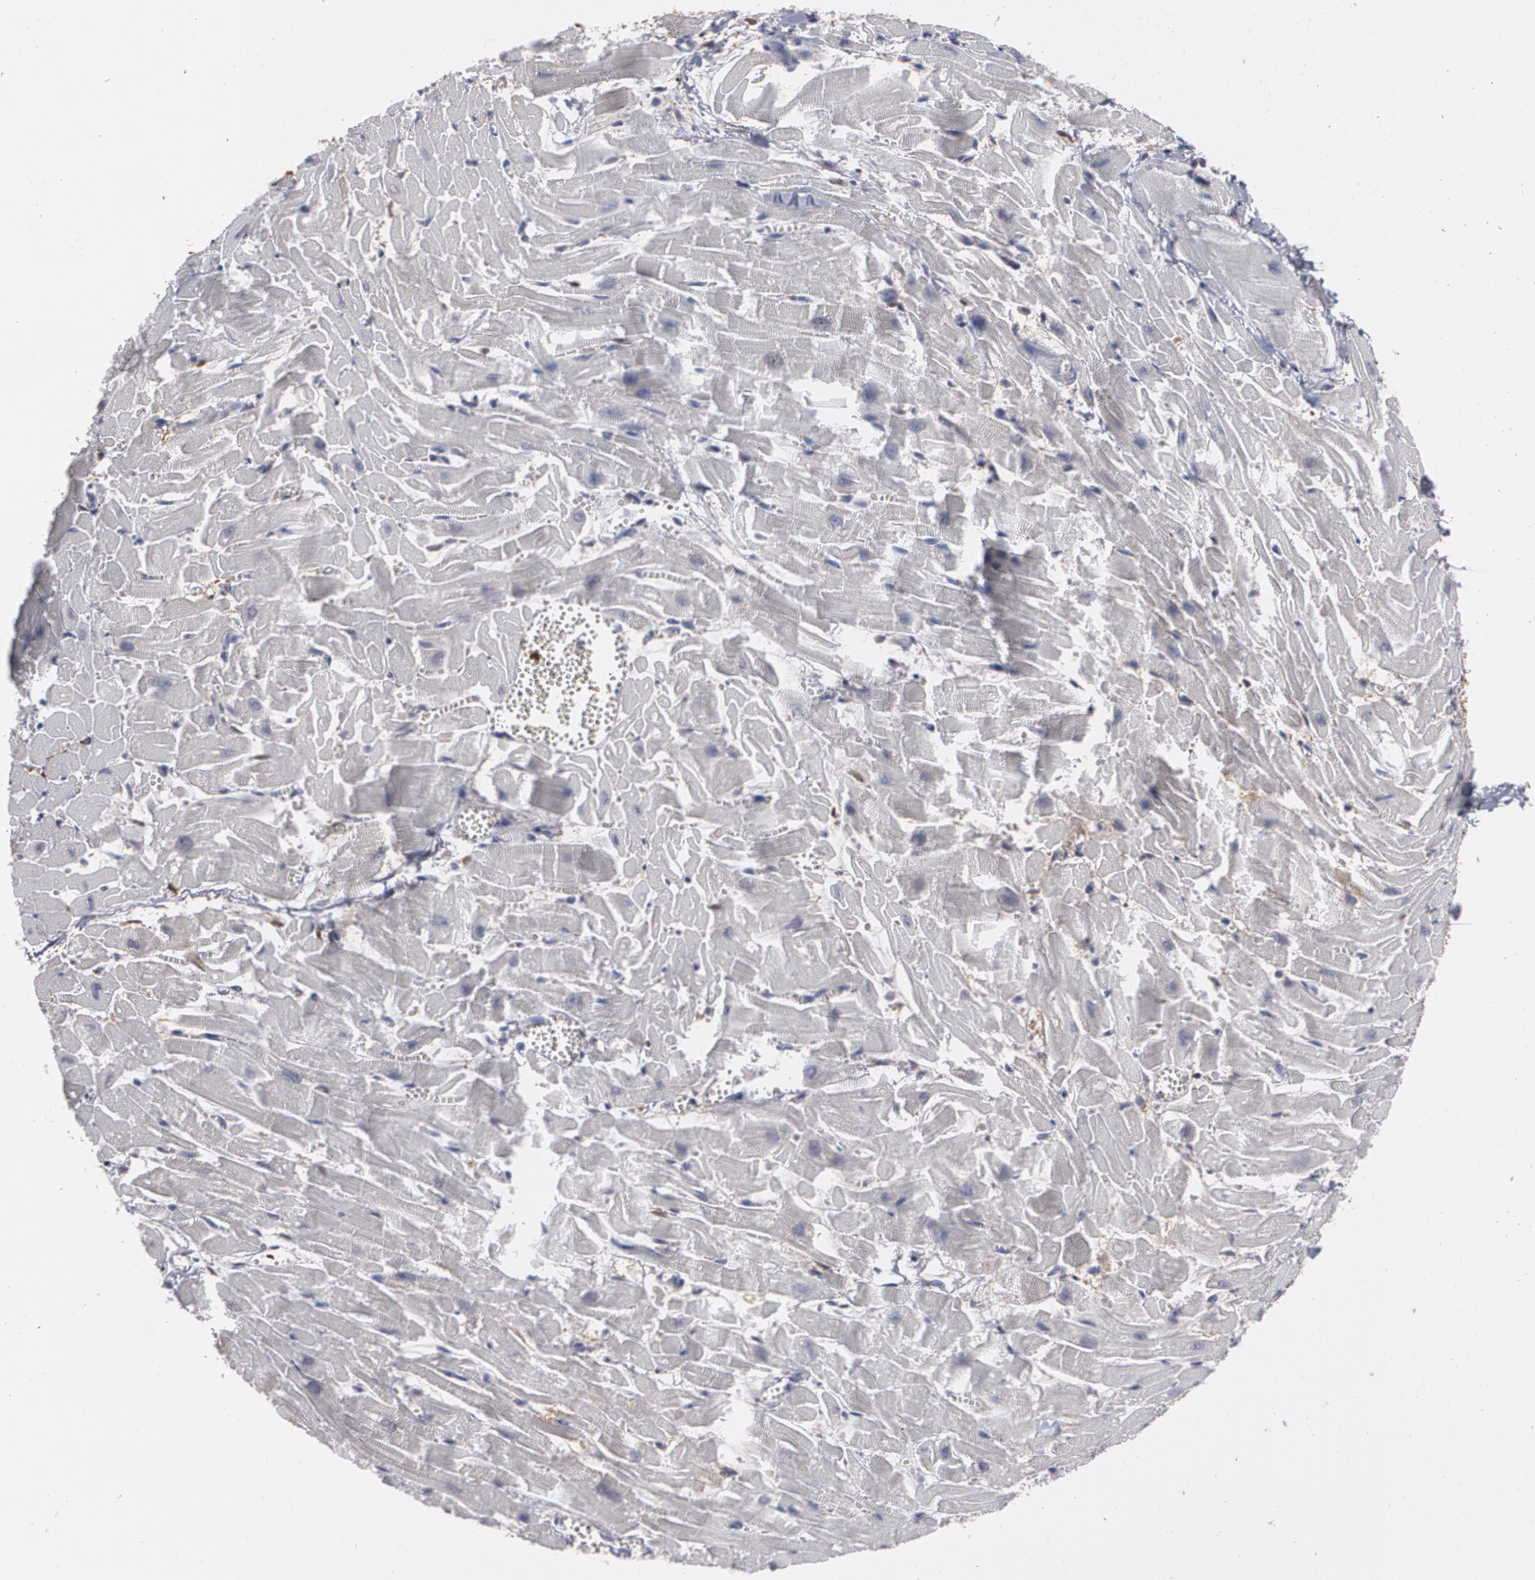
{"staining": {"intensity": "weak", "quantity": "<25%", "location": "nuclear"}, "tissue": "heart muscle", "cell_type": "Cardiomyocytes", "image_type": "normal", "snomed": [{"axis": "morphology", "description": "Normal tissue, NOS"}, {"axis": "topography", "description": "Heart"}], "caption": "A high-resolution histopathology image shows immunohistochemistry staining of benign heart muscle, which demonstrates no significant staining in cardiomyocytes. The staining is performed using DAB (3,3'-diaminobenzidine) brown chromogen with nuclei counter-stained in using hematoxylin.", "gene": "ODC1", "patient": {"sex": "female", "age": 19}}